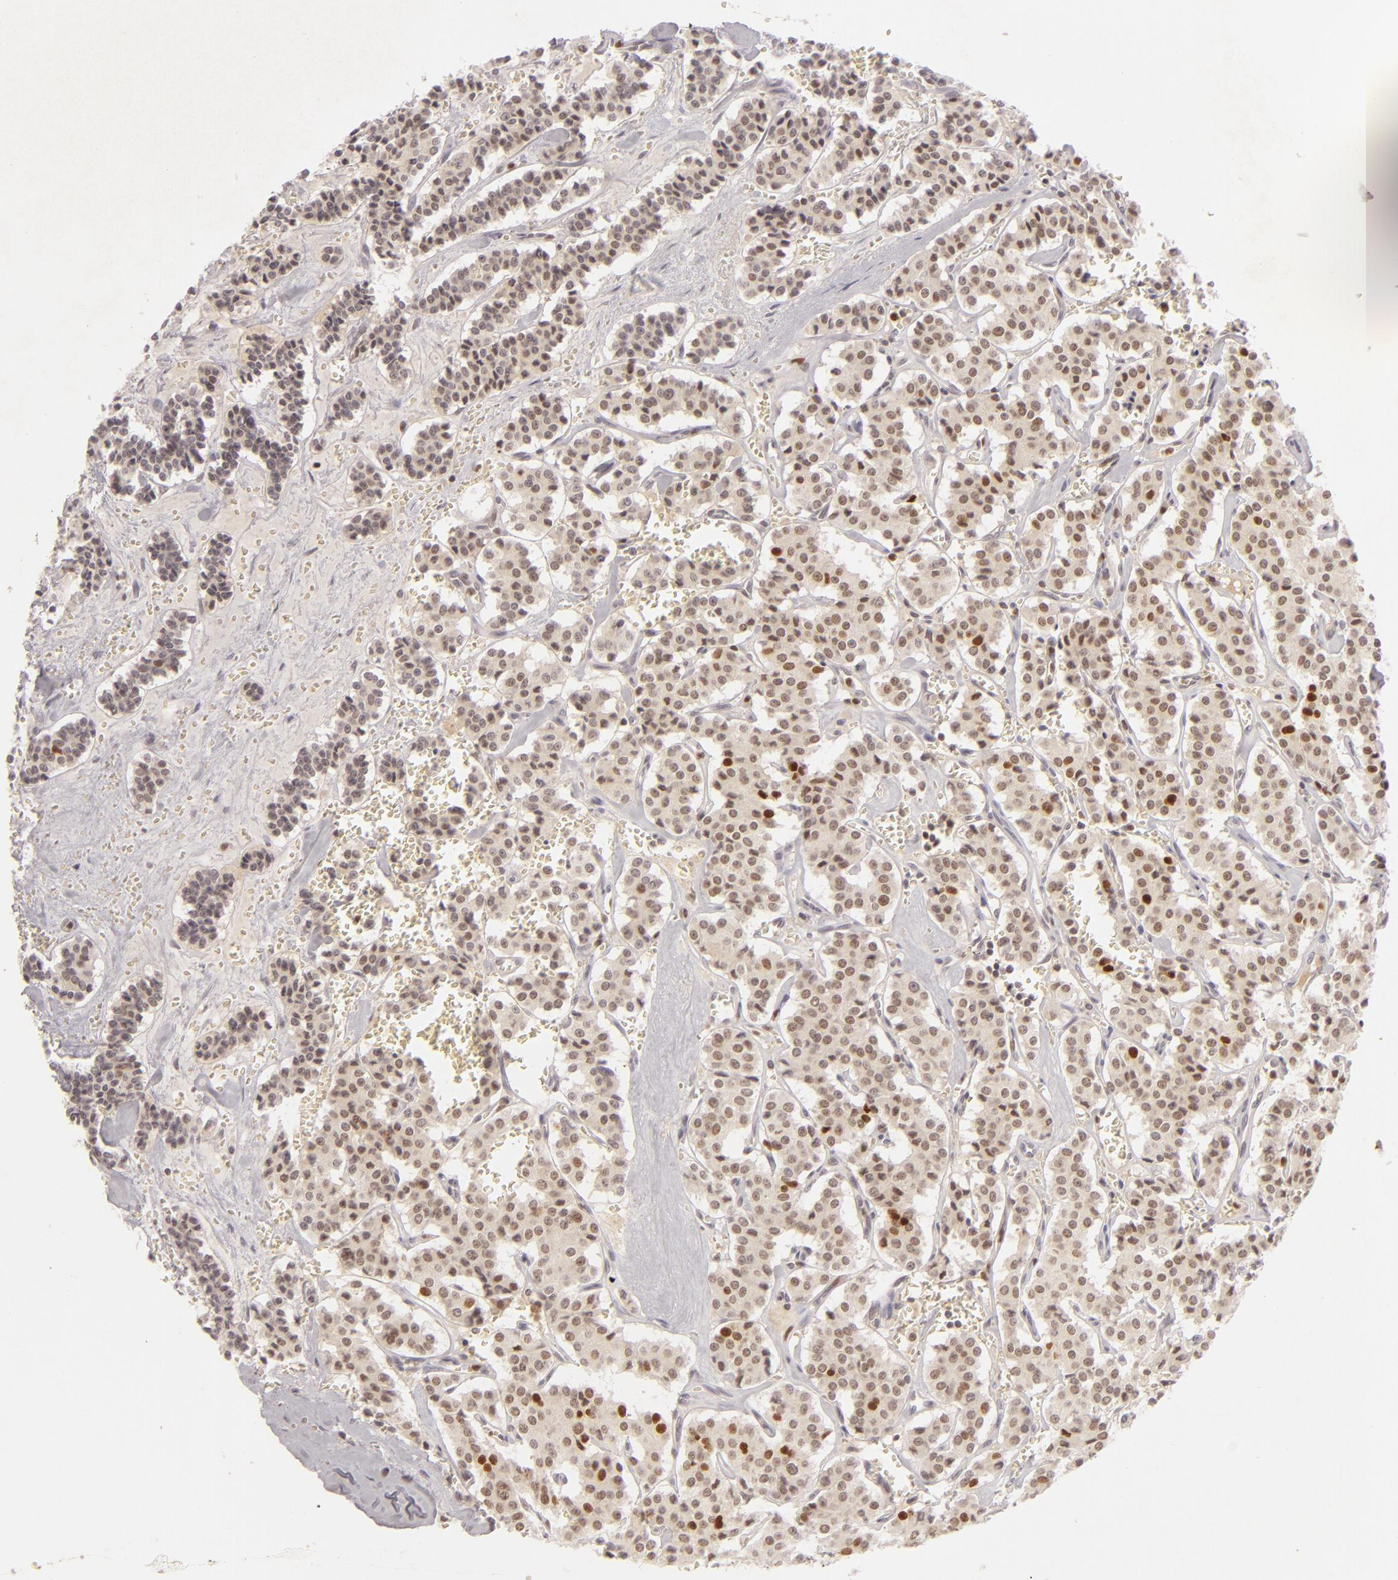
{"staining": {"intensity": "moderate", "quantity": "25%-75%", "location": "nuclear"}, "tissue": "carcinoid", "cell_type": "Tumor cells", "image_type": "cancer", "snomed": [{"axis": "morphology", "description": "Carcinoid, malignant, NOS"}, {"axis": "topography", "description": "Bronchus"}], "caption": "A brown stain highlights moderate nuclear positivity of a protein in human carcinoid tumor cells. Immunohistochemistry (ihc) stains the protein in brown and the nuclei are stained blue.", "gene": "FEN1", "patient": {"sex": "male", "age": 55}}